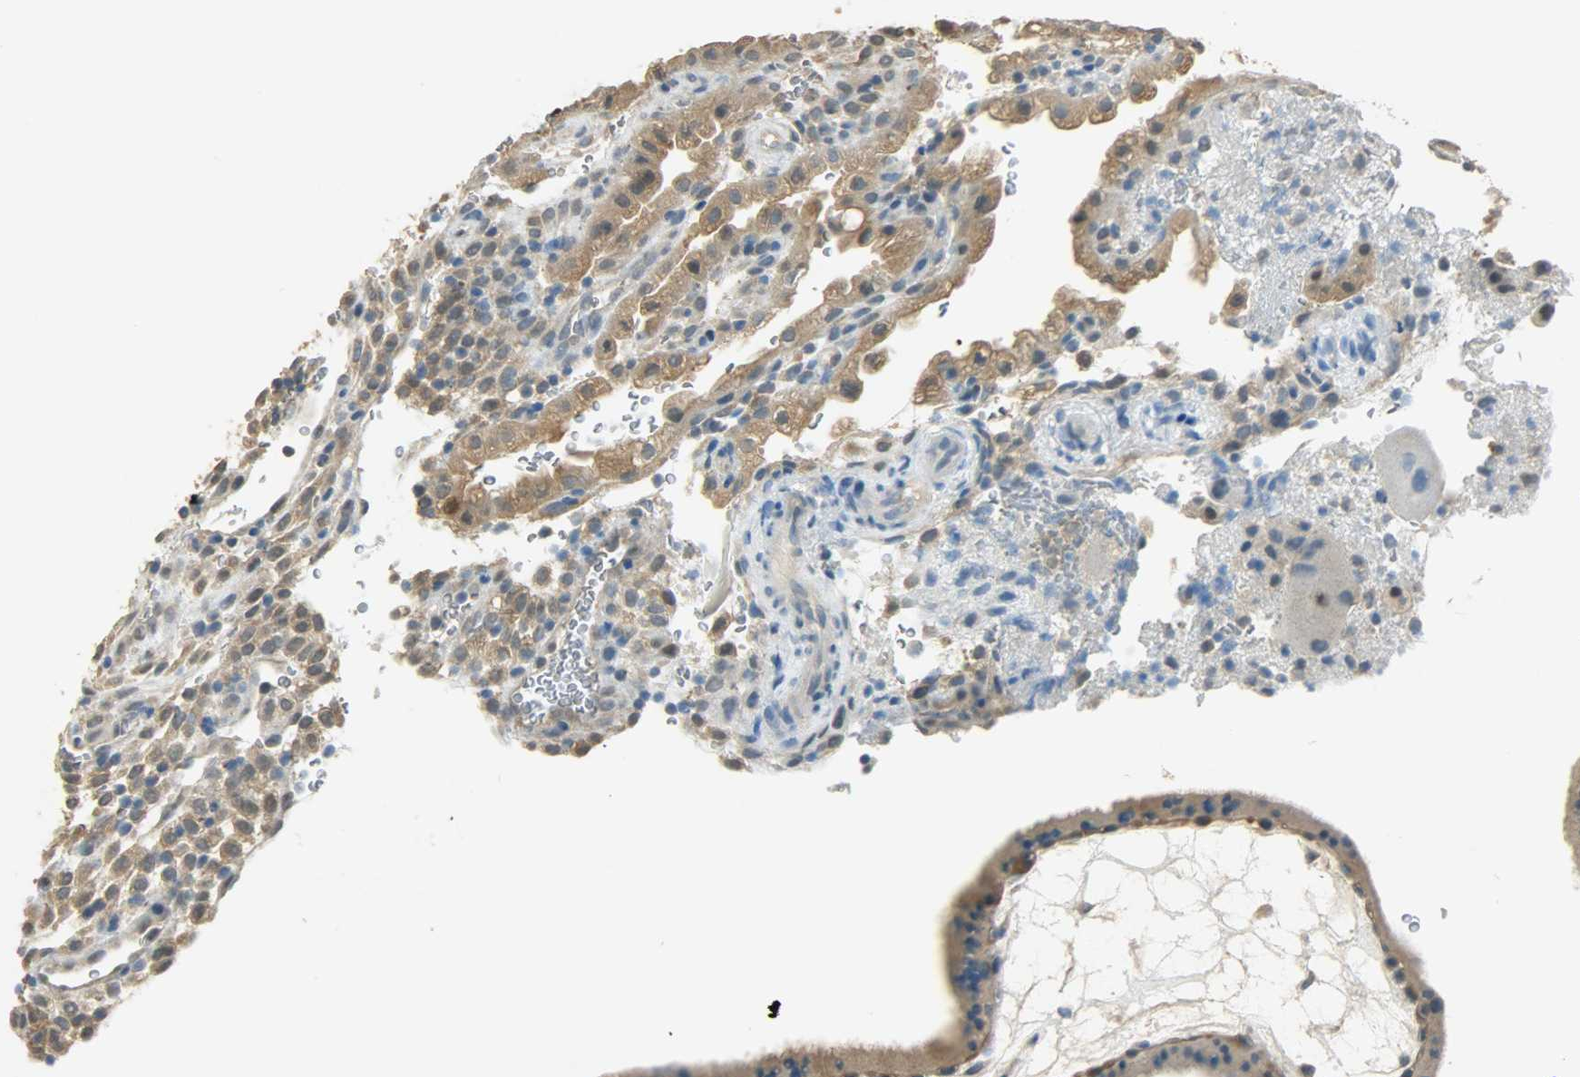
{"staining": {"intensity": "moderate", "quantity": ">75%", "location": "cytoplasmic/membranous"}, "tissue": "placenta", "cell_type": "Trophoblastic cells", "image_type": "normal", "snomed": [{"axis": "morphology", "description": "Normal tissue, NOS"}, {"axis": "topography", "description": "Placenta"}], "caption": "Protein analysis of unremarkable placenta exhibits moderate cytoplasmic/membranous expression in approximately >75% of trophoblastic cells. (DAB IHC, brown staining for protein, blue staining for nuclei).", "gene": "PRMT5", "patient": {"sex": "female", "age": 19}}